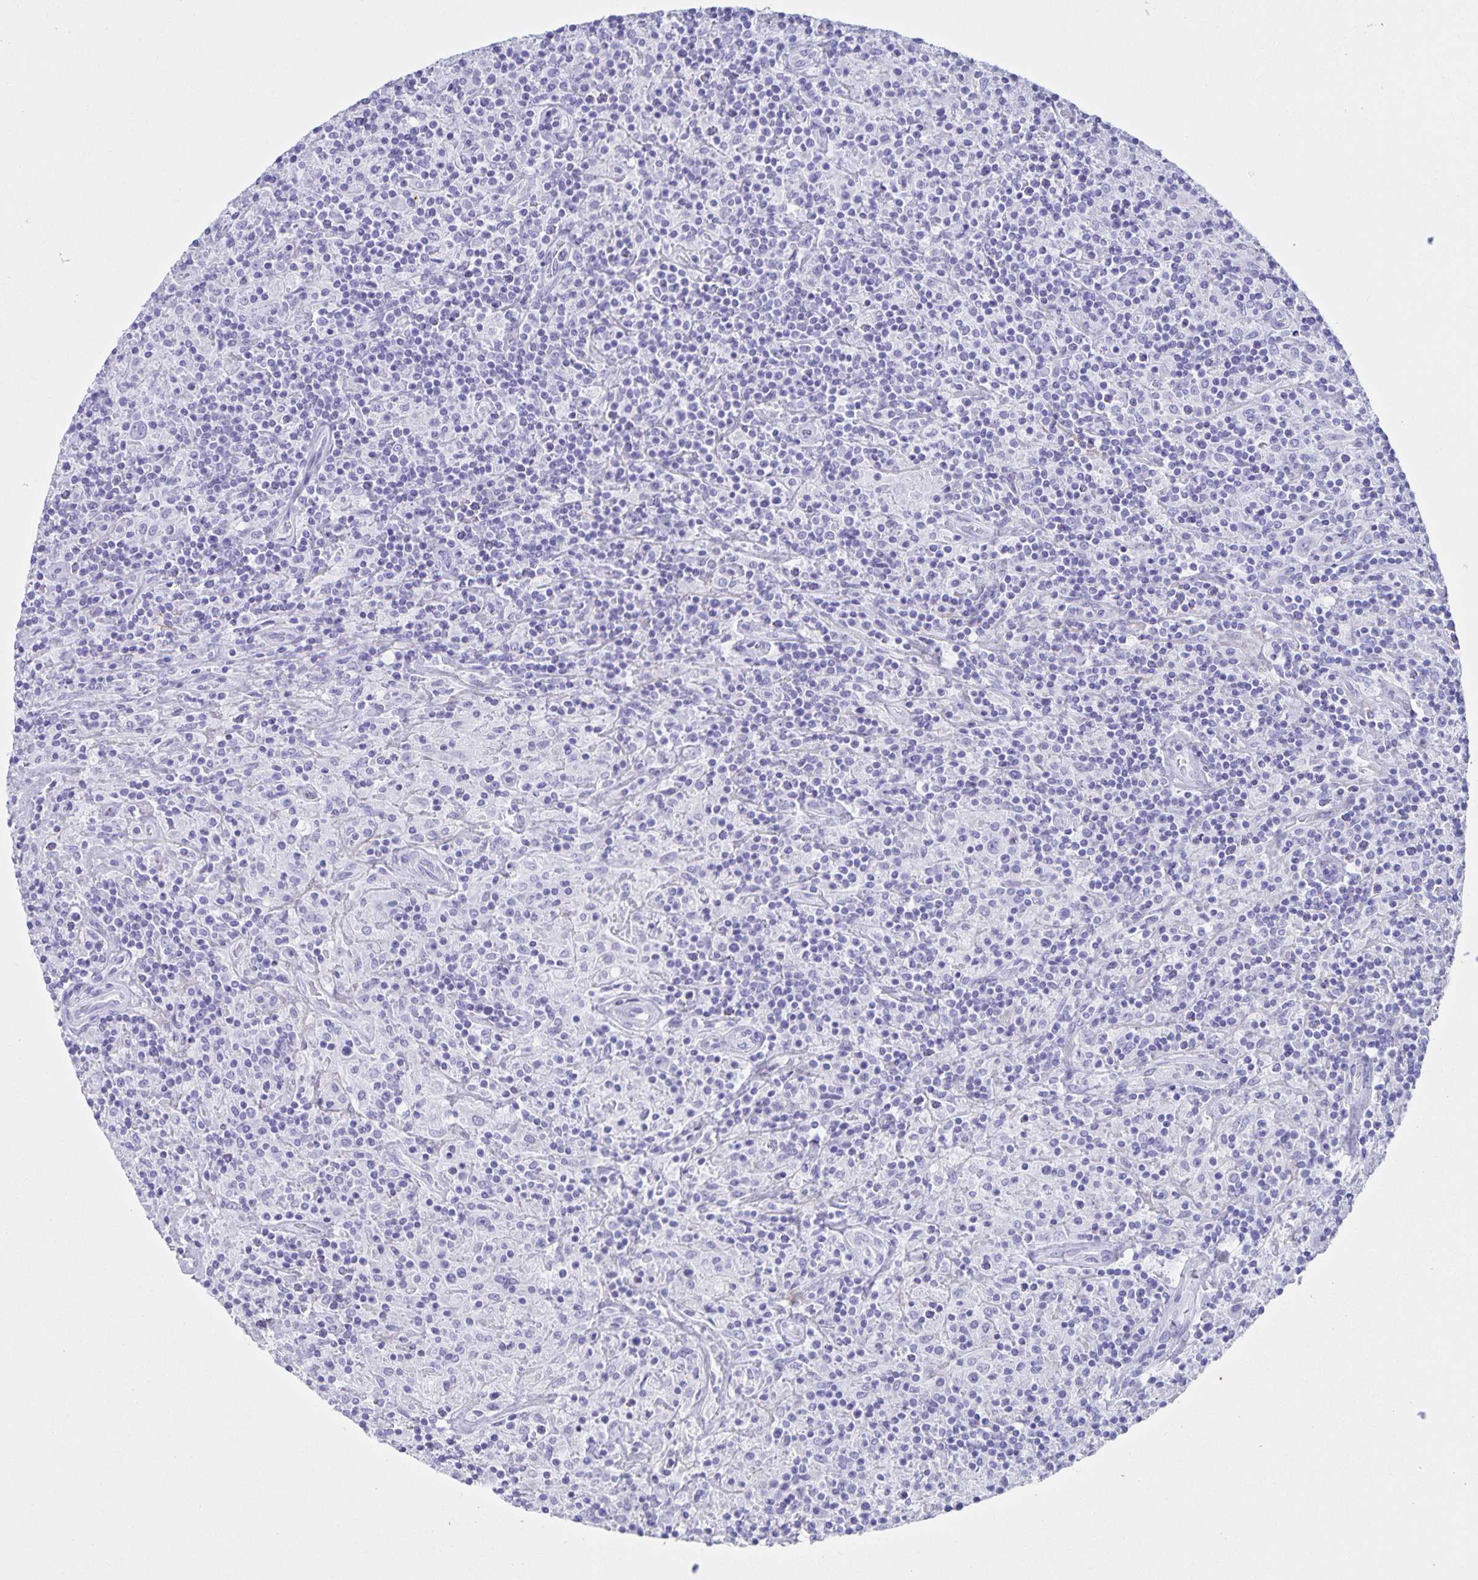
{"staining": {"intensity": "negative", "quantity": "none", "location": "none"}, "tissue": "lymphoma", "cell_type": "Tumor cells", "image_type": "cancer", "snomed": [{"axis": "morphology", "description": "Hodgkin's disease, NOS"}, {"axis": "topography", "description": "Lymph node"}], "caption": "DAB (3,3'-diaminobenzidine) immunohistochemical staining of Hodgkin's disease demonstrates no significant positivity in tumor cells. (Brightfield microscopy of DAB IHC at high magnification).", "gene": "AQP4", "patient": {"sex": "male", "age": 70}}